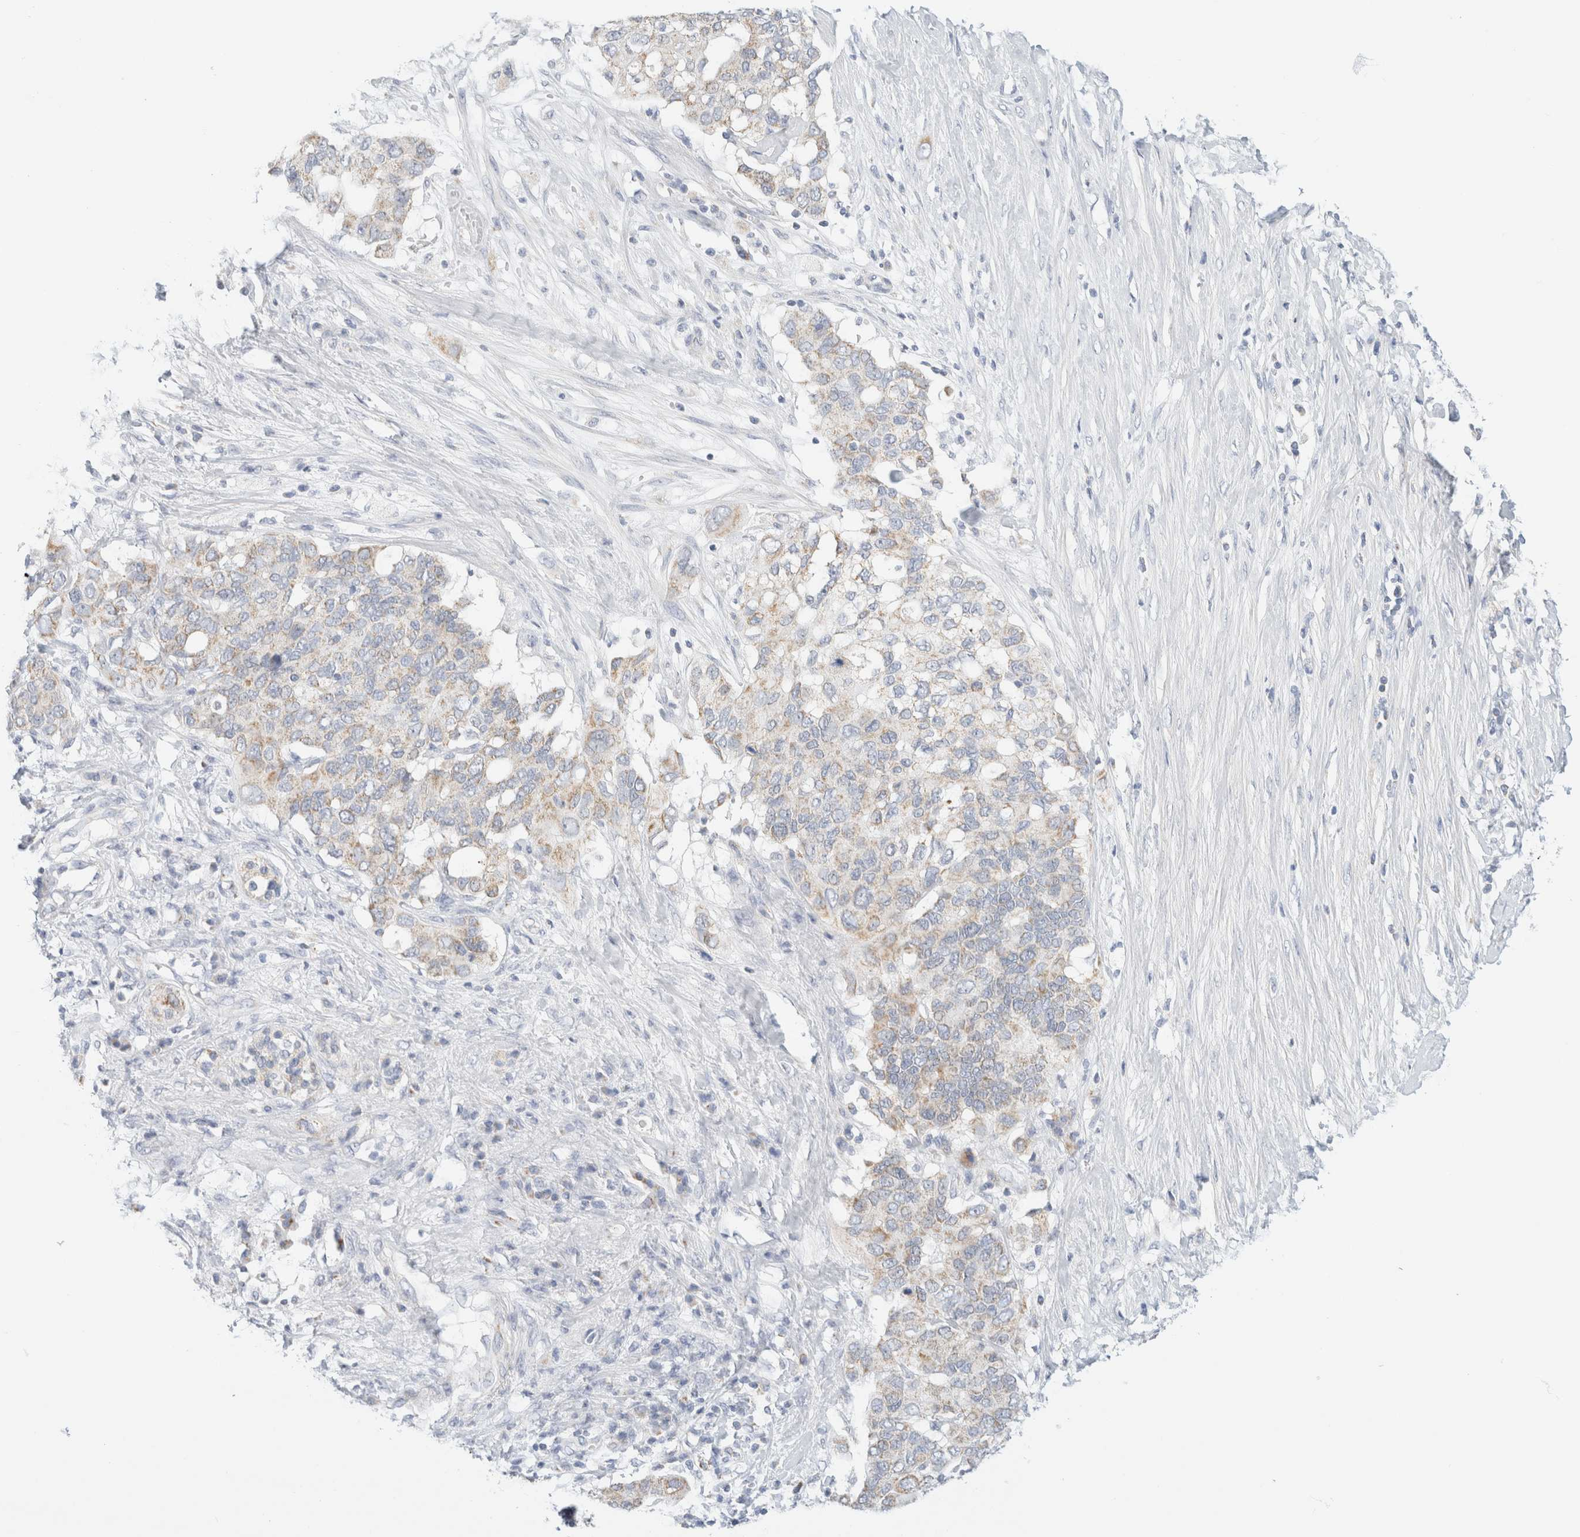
{"staining": {"intensity": "weak", "quantity": "25%-75%", "location": "cytoplasmic/membranous"}, "tissue": "pancreatic cancer", "cell_type": "Tumor cells", "image_type": "cancer", "snomed": [{"axis": "morphology", "description": "Adenocarcinoma, NOS"}, {"axis": "topography", "description": "Pancreas"}], "caption": "Weak cytoplasmic/membranous staining is appreciated in about 25%-75% of tumor cells in pancreatic adenocarcinoma. (brown staining indicates protein expression, while blue staining denotes nuclei).", "gene": "HDHD3", "patient": {"sex": "female", "age": 56}}